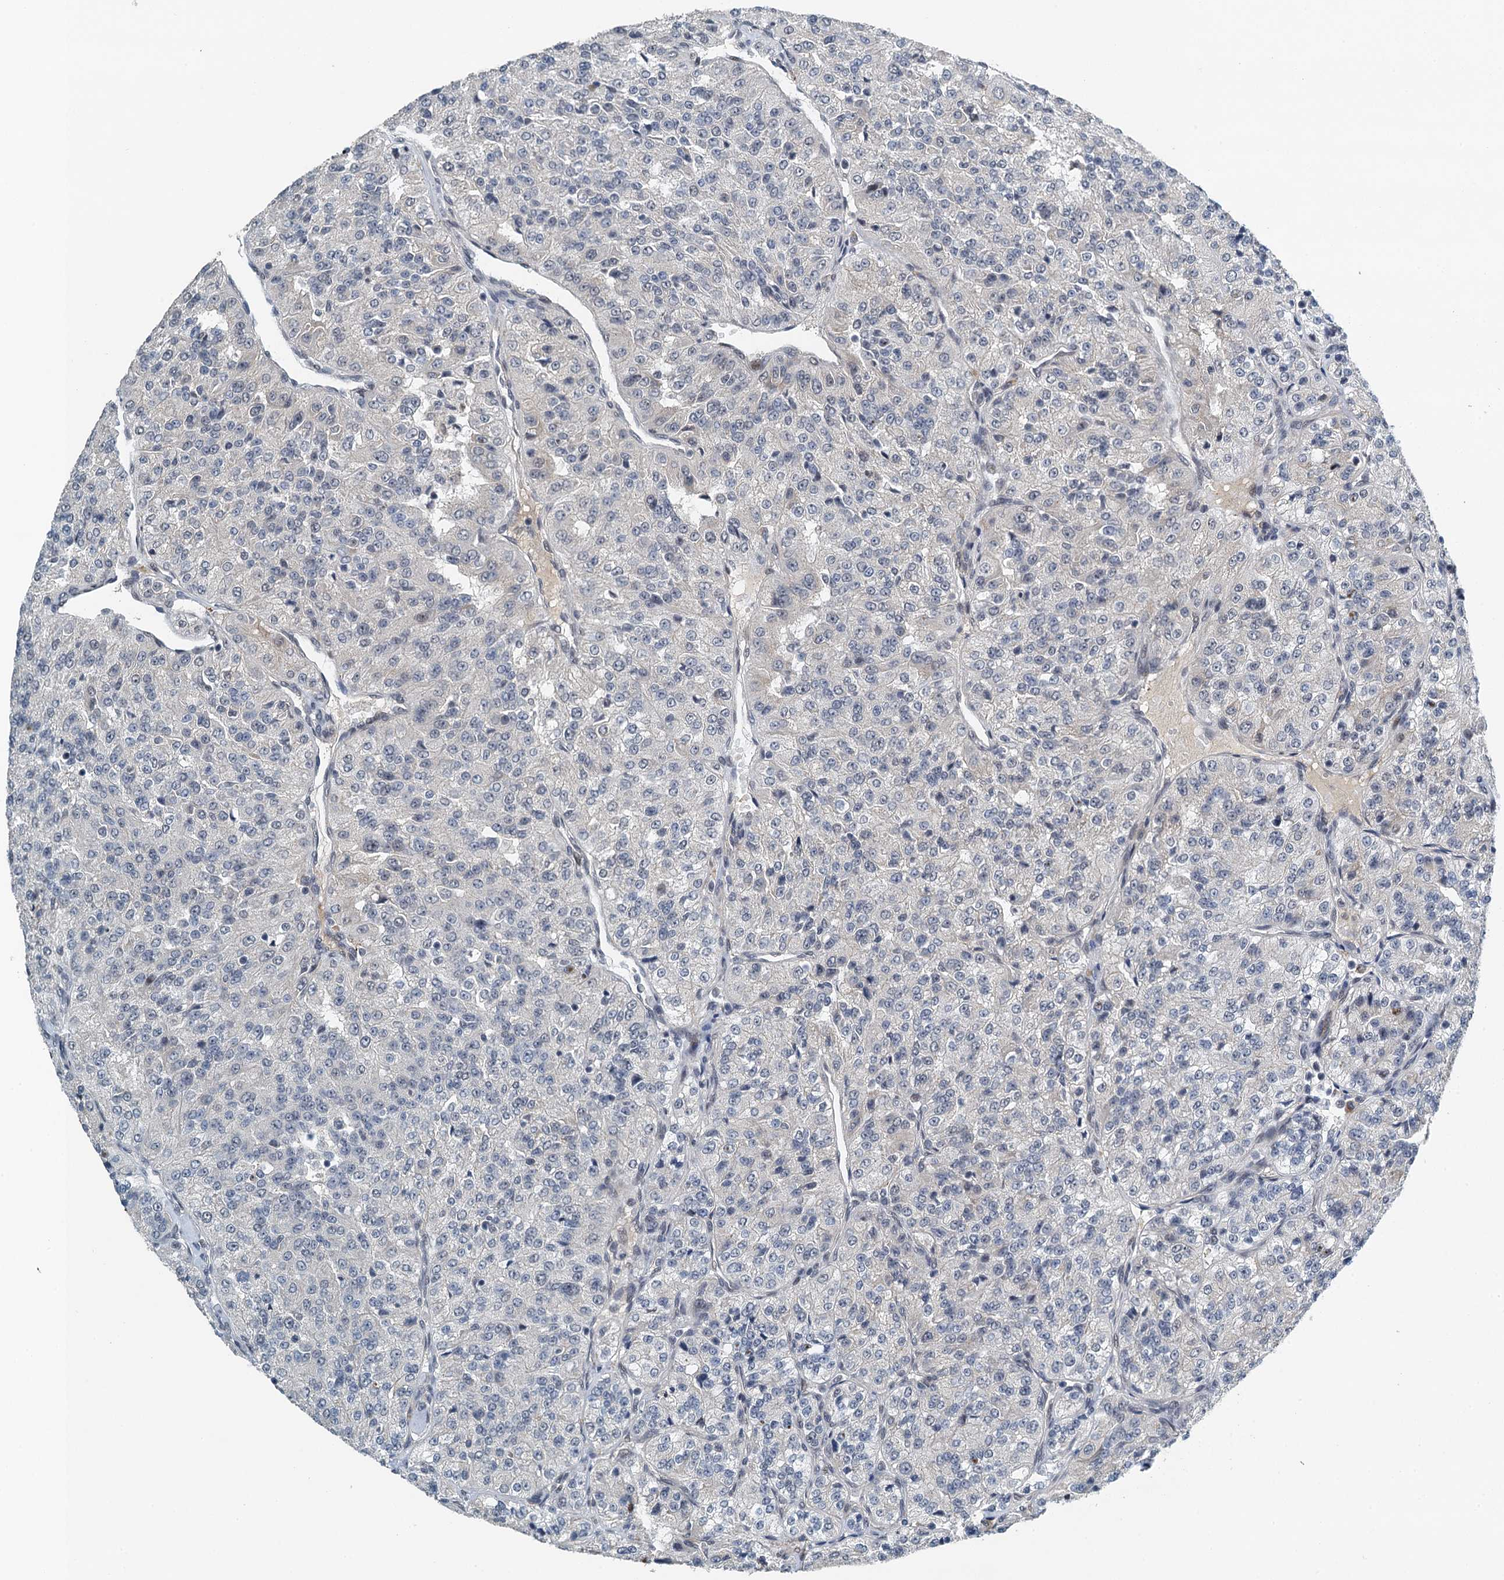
{"staining": {"intensity": "negative", "quantity": "none", "location": "none"}, "tissue": "renal cancer", "cell_type": "Tumor cells", "image_type": "cancer", "snomed": [{"axis": "morphology", "description": "Adenocarcinoma, NOS"}, {"axis": "topography", "description": "Kidney"}], "caption": "Immunohistochemistry (IHC) of renal cancer (adenocarcinoma) shows no staining in tumor cells.", "gene": "MTA3", "patient": {"sex": "female", "age": 63}}